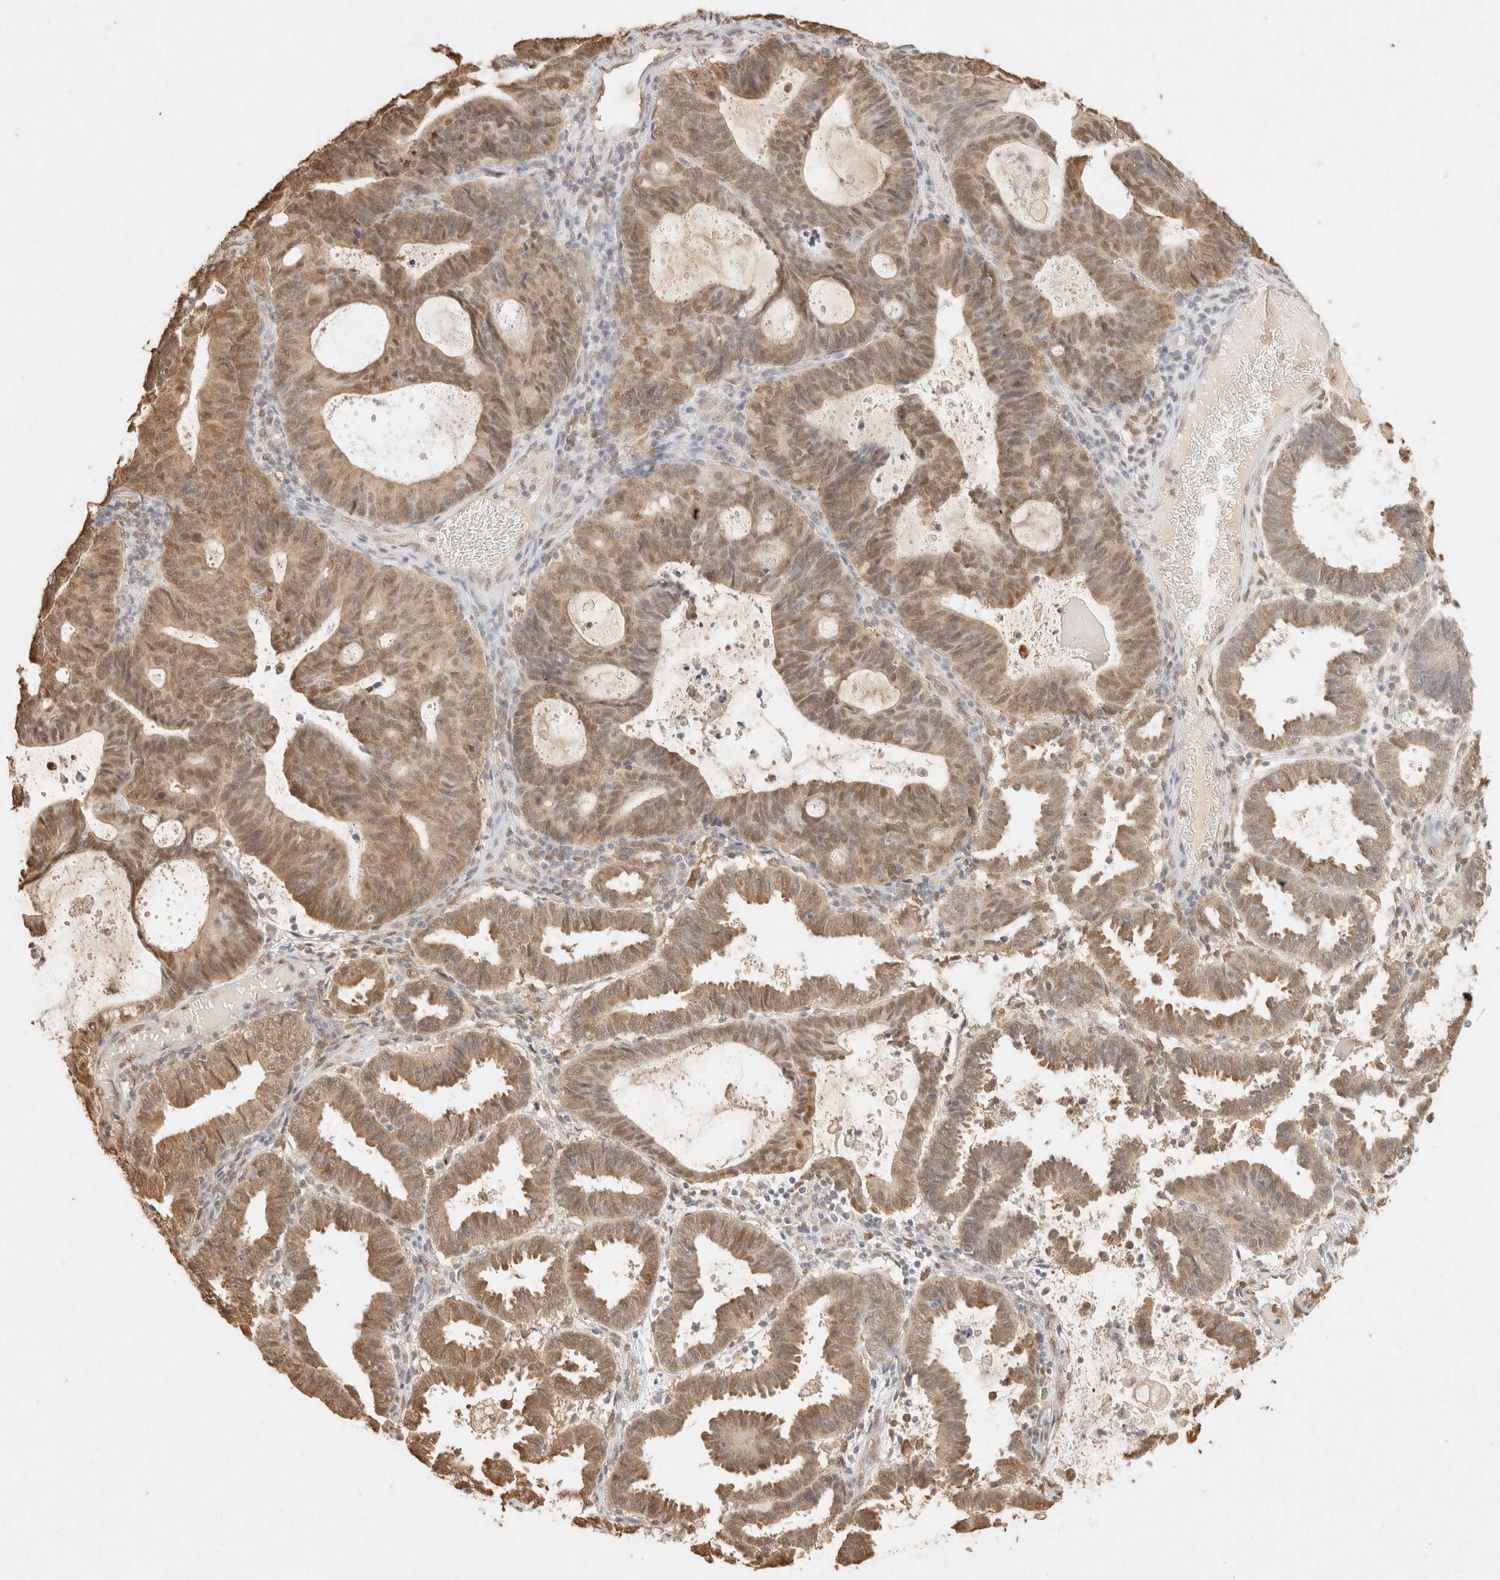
{"staining": {"intensity": "moderate", "quantity": ">75%", "location": "cytoplasmic/membranous,nuclear"}, "tissue": "endometrial cancer", "cell_type": "Tumor cells", "image_type": "cancer", "snomed": [{"axis": "morphology", "description": "Adenocarcinoma, NOS"}, {"axis": "topography", "description": "Uterus"}], "caption": "Tumor cells display moderate cytoplasmic/membranous and nuclear staining in approximately >75% of cells in endometrial cancer.", "gene": "S100A13", "patient": {"sex": "female", "age": 83}}